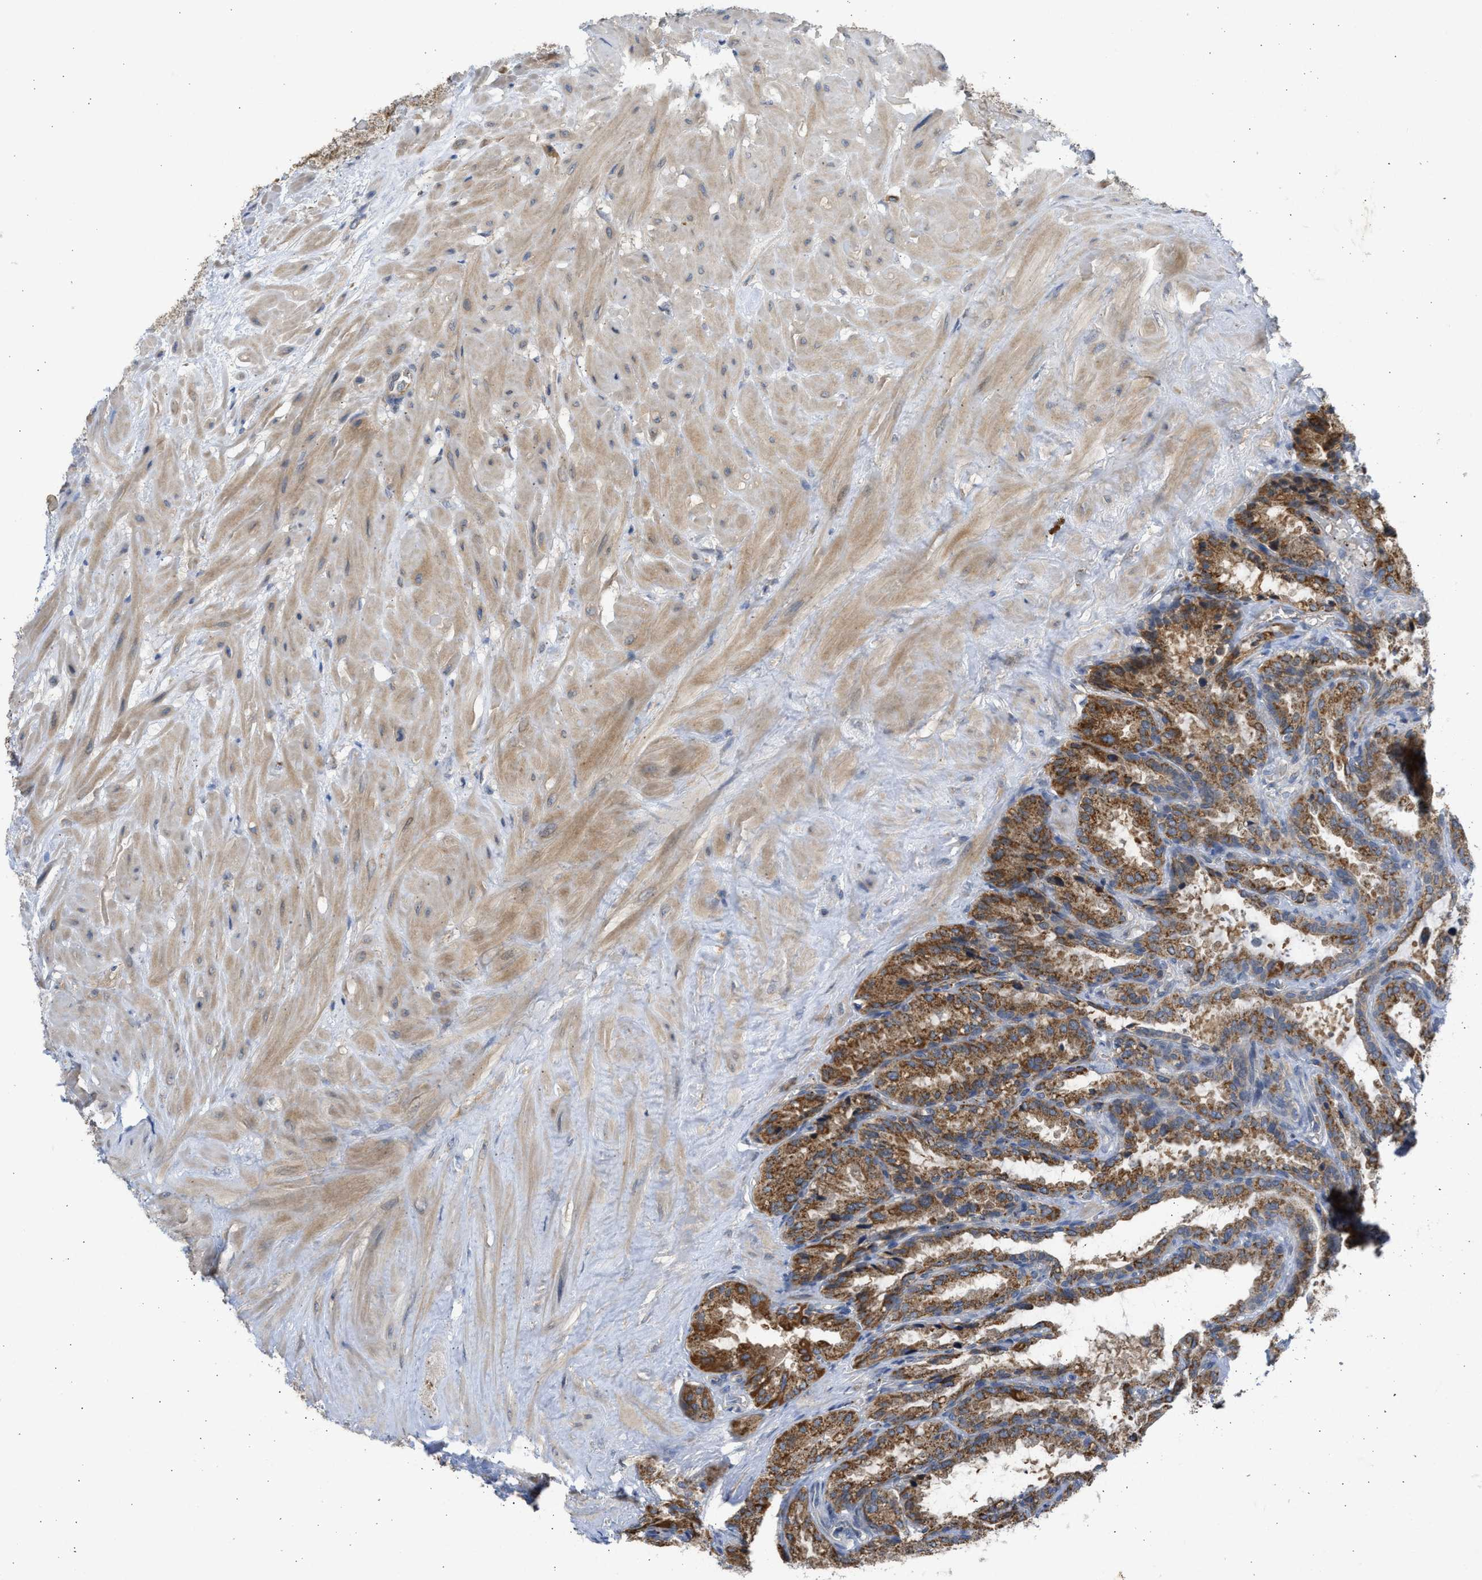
{"staining": {"intensity": "moderate", "quantity": ">75%", "location": "cytoplasmic/membranous"}, "tissue": "seminal vesicle", "cell_type": "Glandular cells", "image_type": "normal", "snomed": [{"axis": "morphology", "description": "Normal tissue, NOS"}, {"axis": "topography", "description": "Seminal veicle"}], "caption": "This image reveals IHC staining of benign human seminal vesicle, with medium moderate cytoplasmic/membranous staining in about >75% of glandular cells.", "gene": "CYP1A1", "patient": {"sex": "male", "age": 46}}